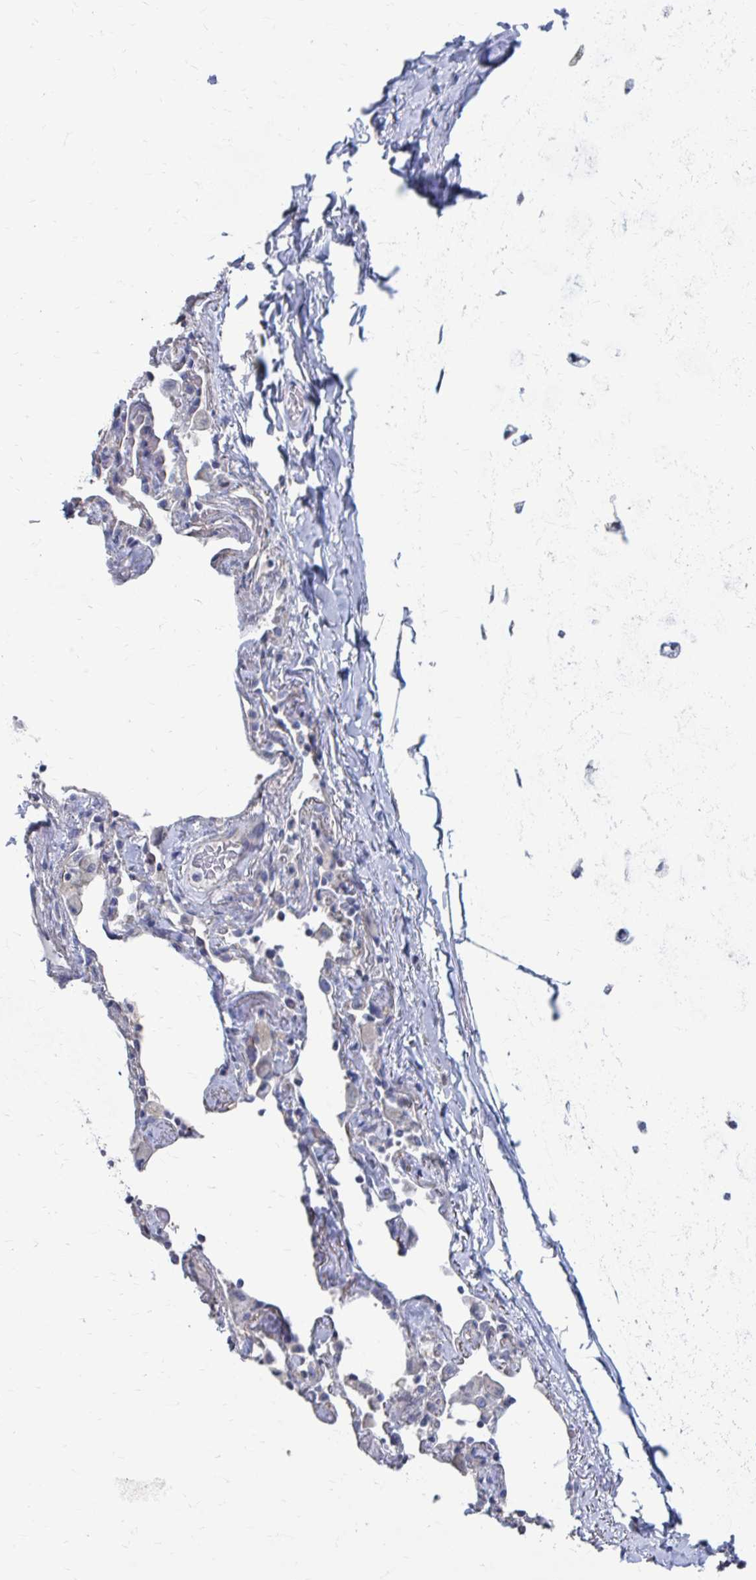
{"staining": {"intensity": "negative", "quantity": "none", "location": "none"}, "tissue": "soft tissue", "cell_type": "Chondrocytes", "image_type": "normal", "snomed": [{"axis": "morphology", "description": "Normal tissue, NOS"}, {"axis": "topography", "description": "Cartilage tissue"}, {"axis": "topography", "description": "Bronchus"}], "caption": "The IHC image has no significant staining in chondrocytes of soft tissue. Nuclei are stained in blue.", "gene": "PLEKHG7", "patient": {"sex": "male", "age": 64}}